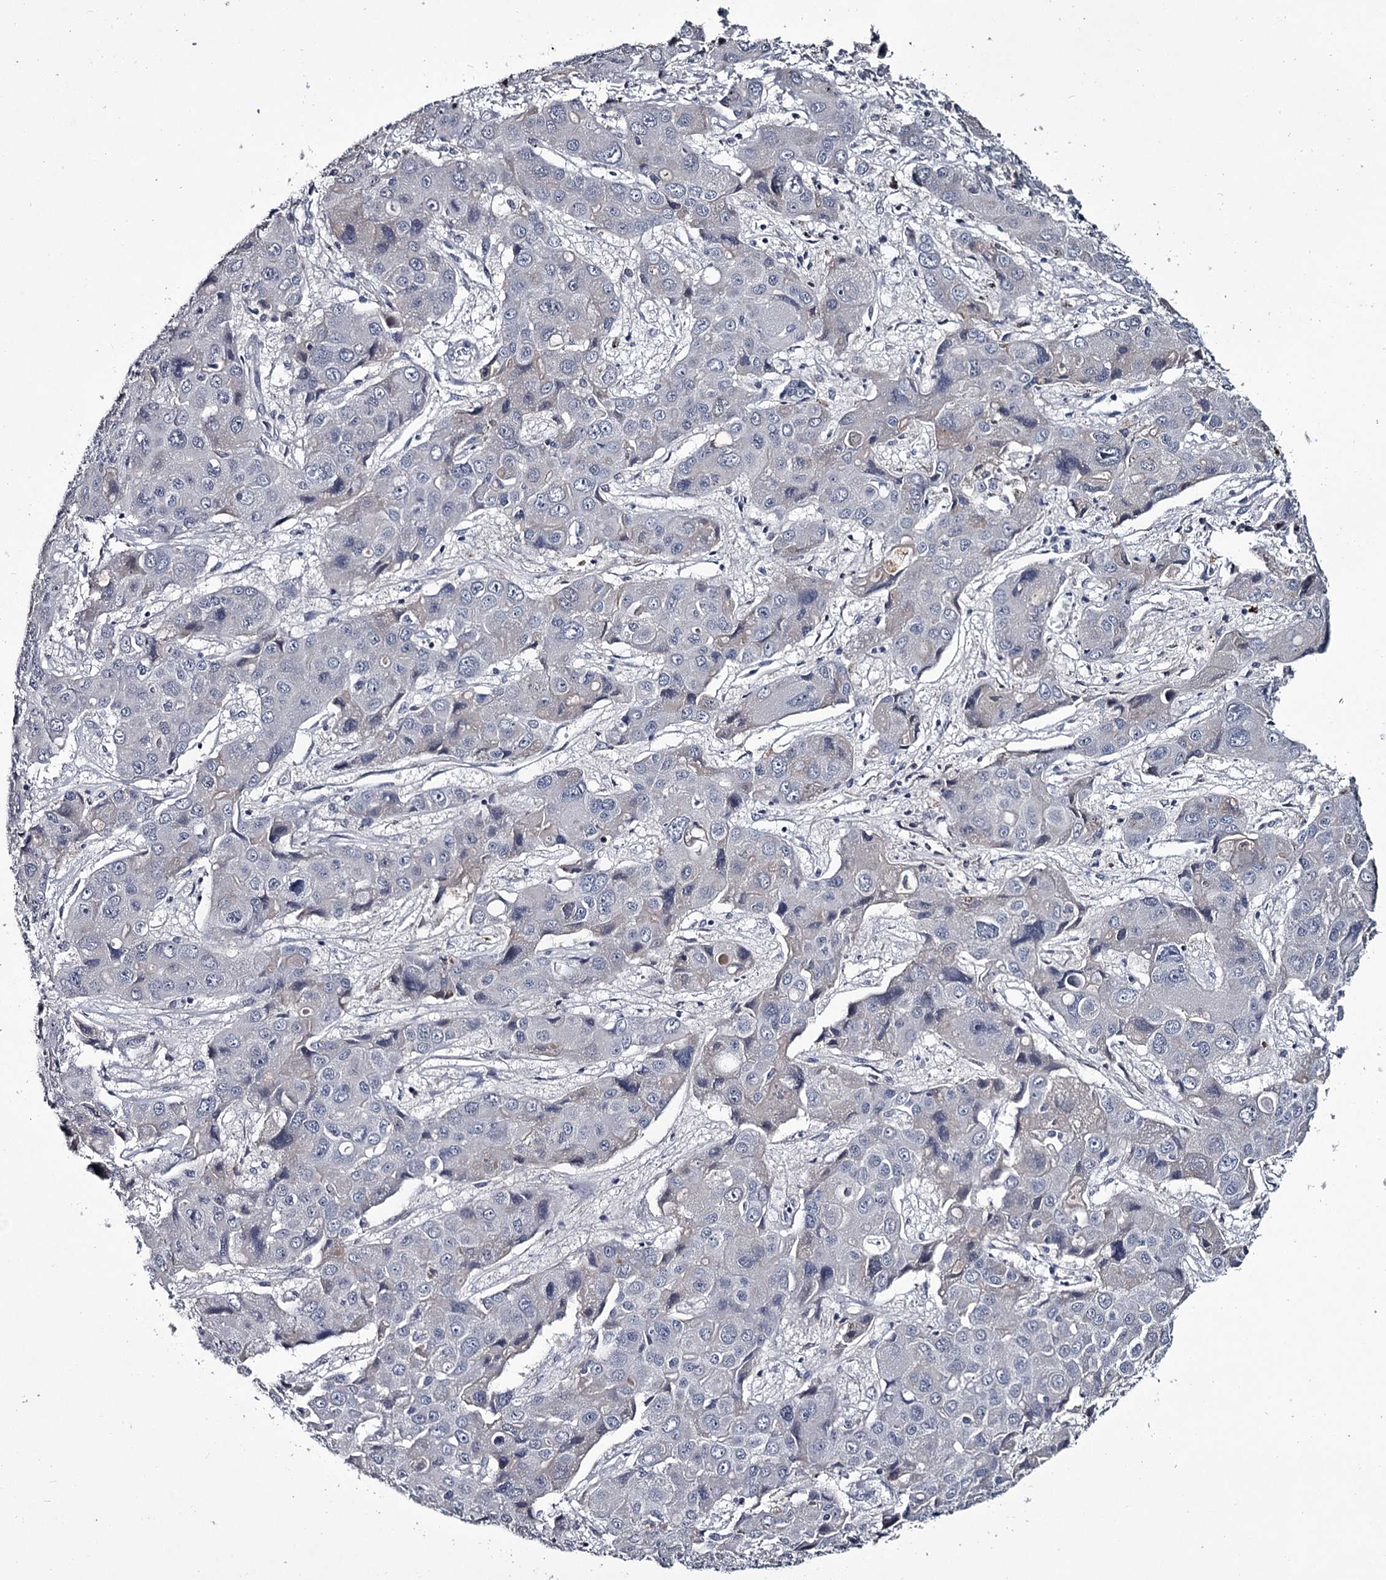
{"staining": {"intensity": "negative", "quantity": "none", "location": "none"}, "tissue": "liver cancer", "cell_type": "Tumor cells", "image_type": "cancer", "snomed": [{"axis": "morphology", "description": "Cholangiocarcinoma"}, {"axis": "topography", "description": "Liver"}], "caption": "This is an immunohistochemistry micrograph of human liver cancer (cholangiocarcinoma). There is no expression in tumor cells.", "gene": "DAO", "patient": {"sex": "male", "age": 67}}